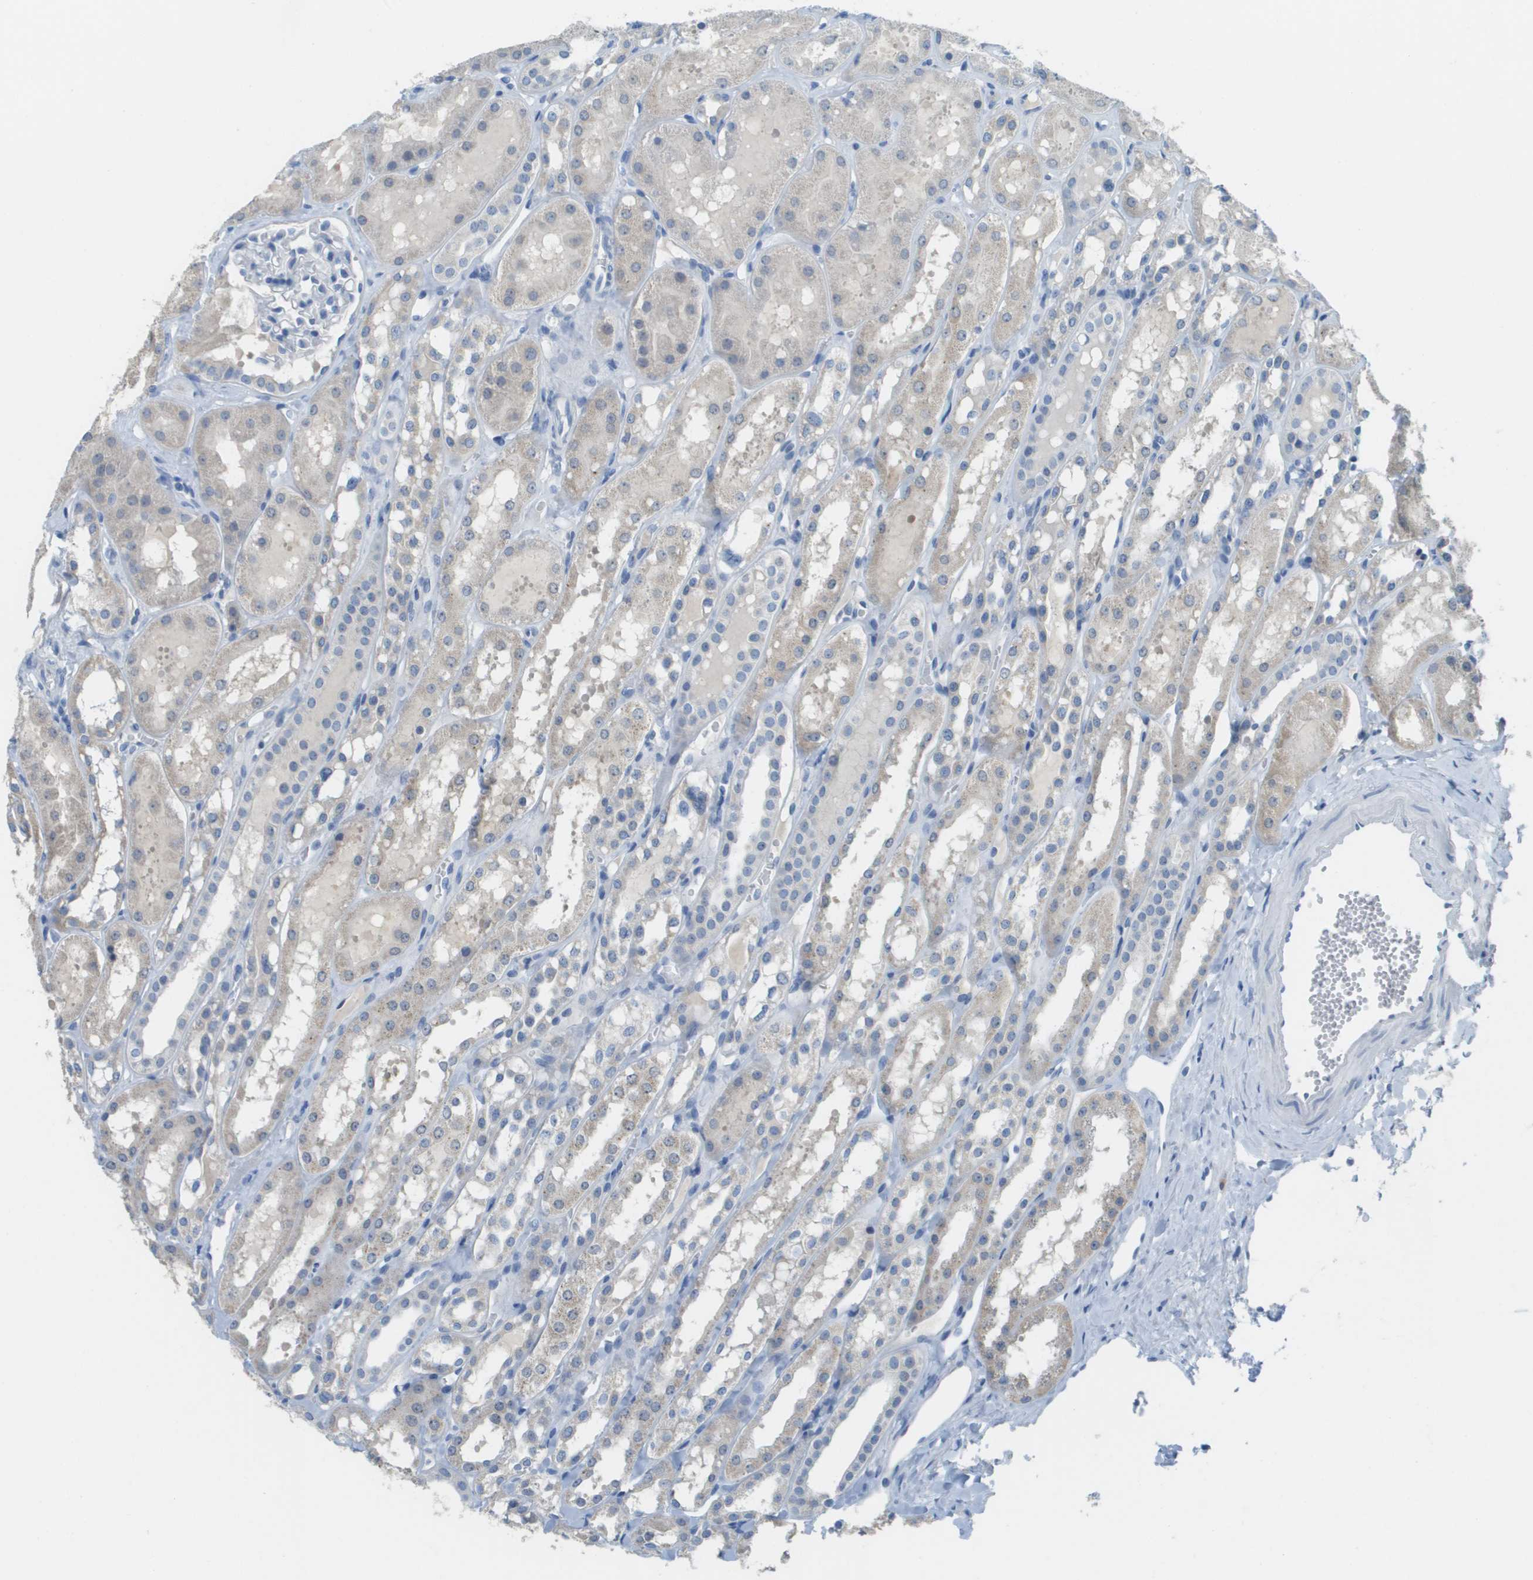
{"staining": {"intensity": "negative", "quantity": "none", "location": "none"}, "tissue": "kidney", "cell_type": "Cells in glomeruli", "image_type": "normal", "snomed": [{"axis": "morphology", "description": "Normal tissue, NOS"}, {"axis": "topography", "description": "Kidney"}, {"axis": "topography", "description": "Urinary bladder"}], "caption": "A photomicrograph of kidney stained for a protein demonstrates no brown staining in cells in glomeruli.", "gene": "PTGDR2", "patient": {"sex": "male", "age": 16}}